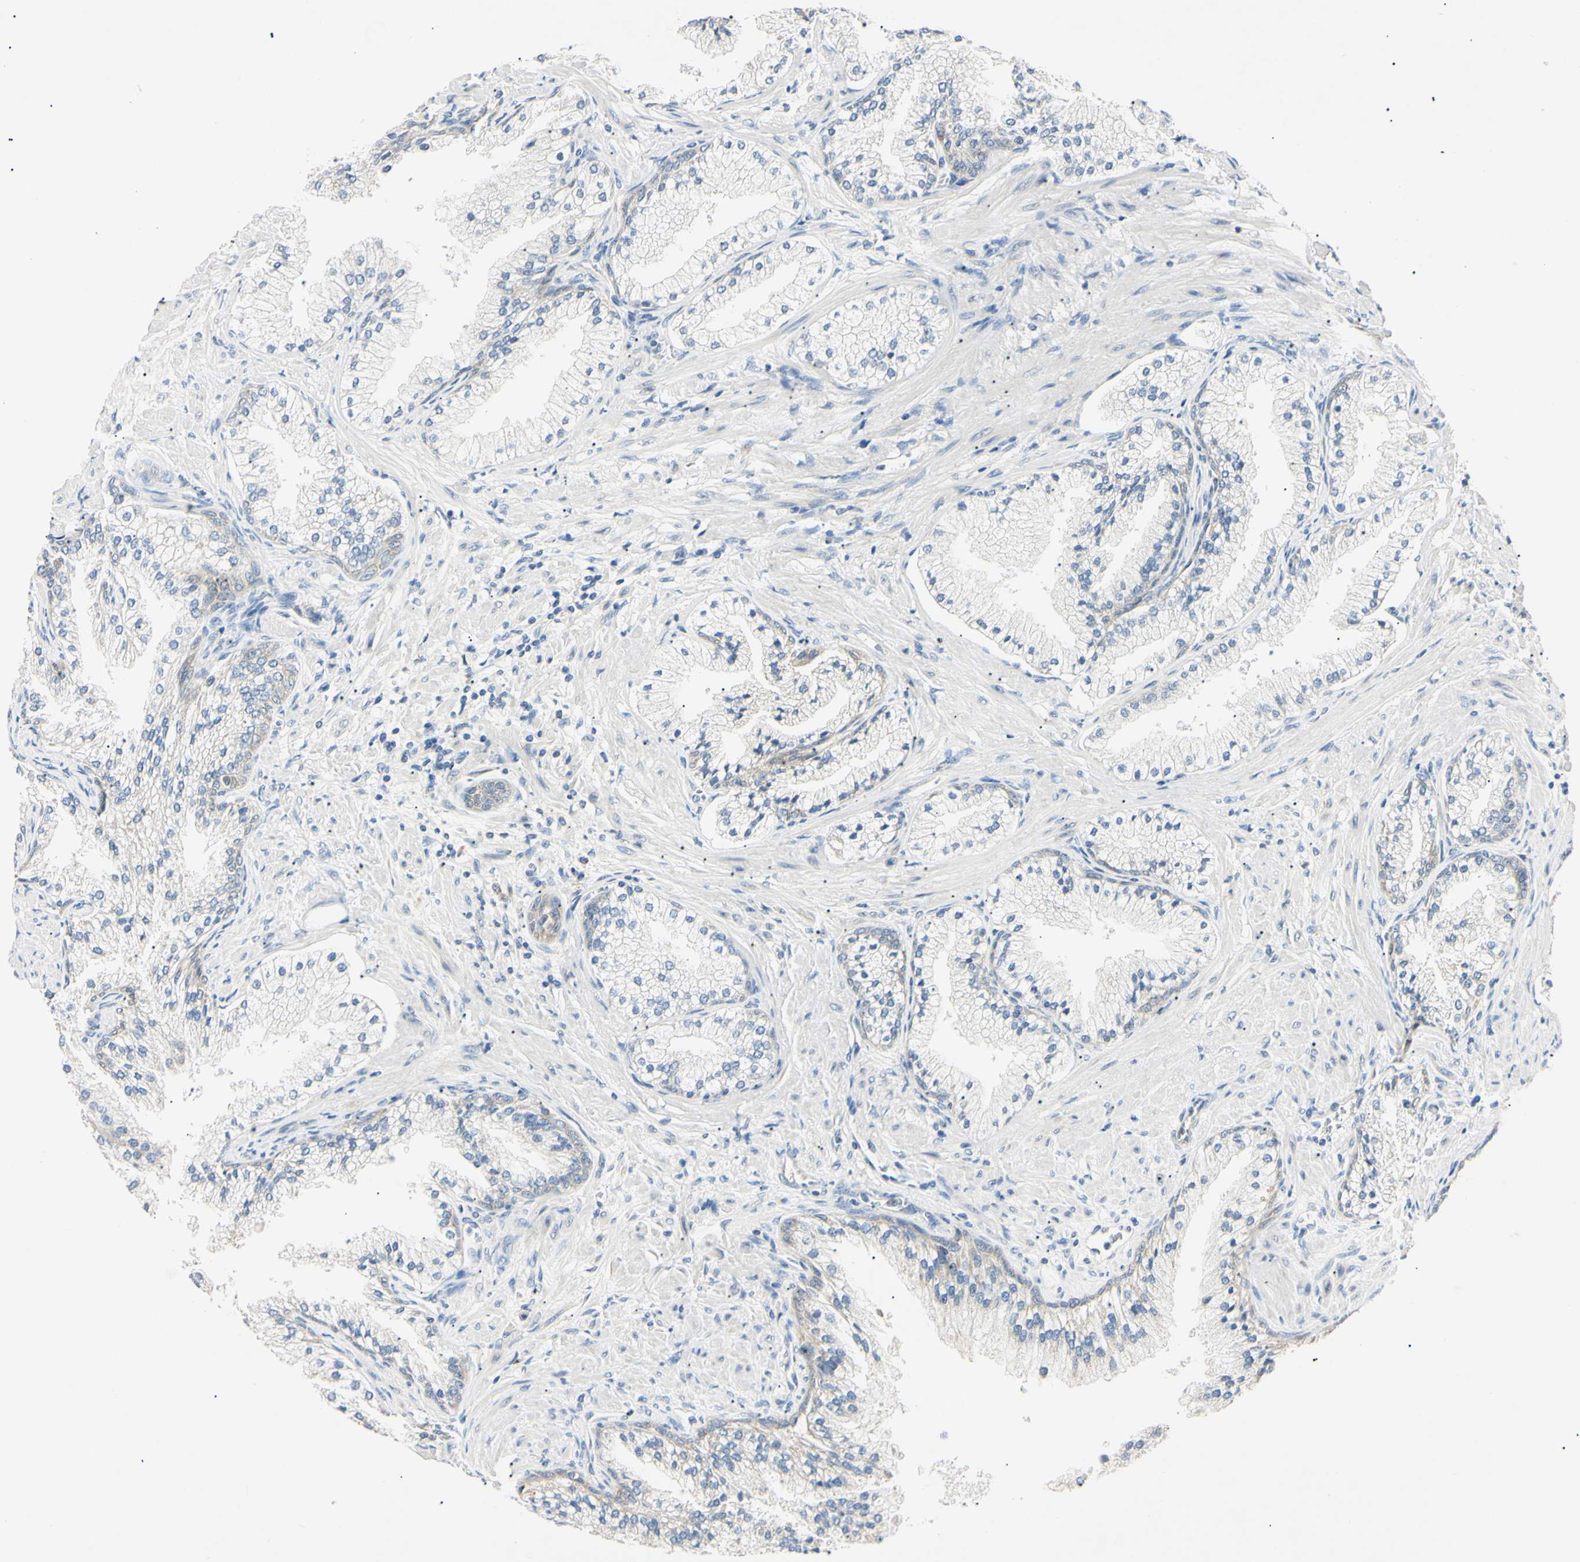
{"staining": {"intensity": "weak", "quantity": ">75%", "location": "cytoplasmic/membranous"}, "tissue": "prostate cancer", "cell_type": "Tumor cells", "image_type": "cancer", "snomed": [{"axis": "morphology", "description": "Adenocarcinoma, High grade"}, {"axis": "topography", "description": "Prostate"}], "caption": "Immunohistochemical staining of prostate cancer (high-grade adenocarcinoma) reveals low levels of weak cytoplasmic/membranous expression in approximately >75% of tumor cells. Nuclei are stained in blue.", "gene": "DNAJB12", "patient": {"sex": "male", "age": 58}}